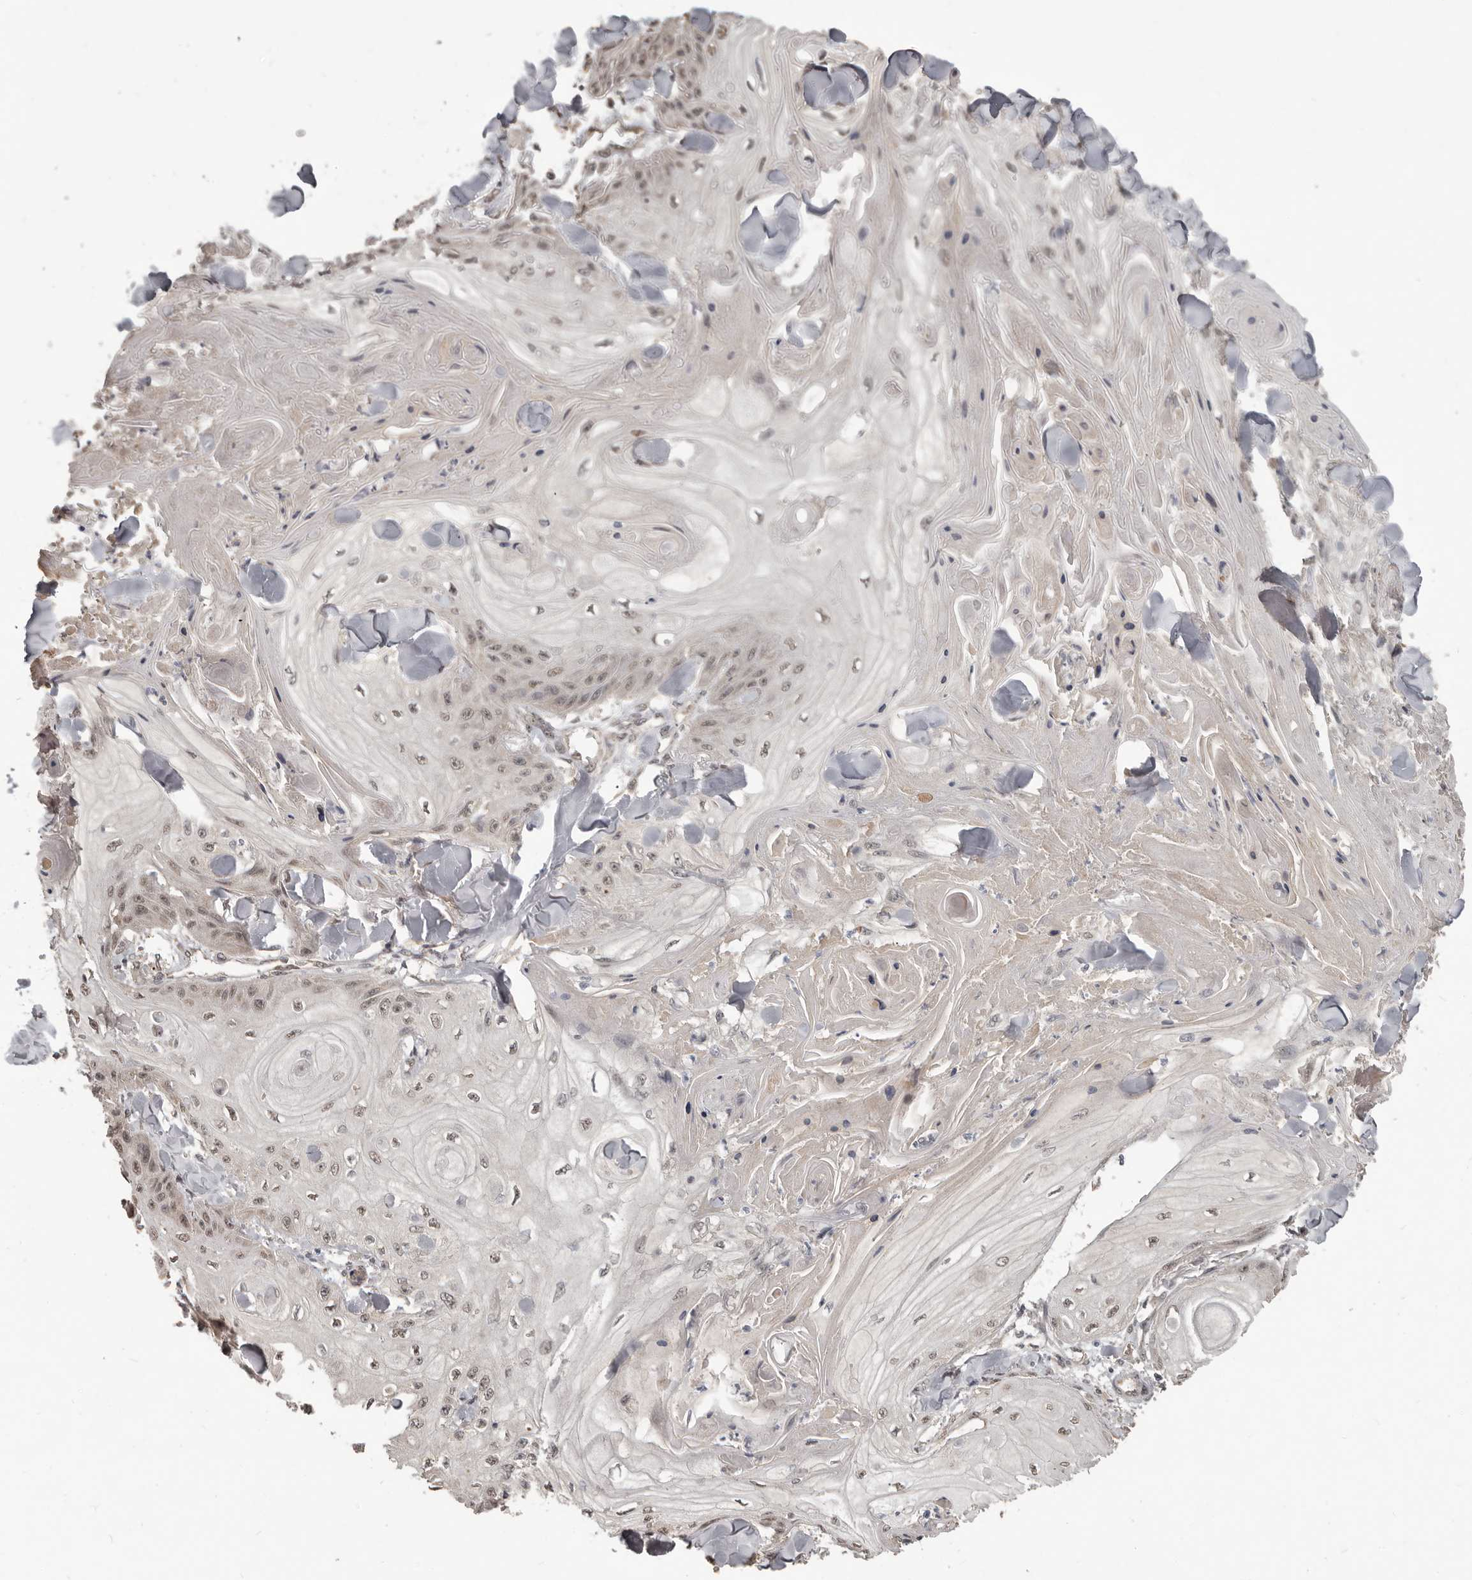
{"staining": {"intensity": "moderate", "quantity": "<25%", "location": "nuclear"}, "tissue": "skin cancer", "cell_type": "Tumor cells", "image_type": "cancer", "snomed": [{"axis": "morphology", "description": "Squamous cell carcinoma, NOS"}, {"axis": "topography", "description": "Skin"}], "caption": "Protein positivity by immunohistochemistry demonstrates moderate nuclear expression in about <25% of tumor cells in skin cancer.", "gene": "ZFP14", "patient": {"sex": "male", "age": 74}}